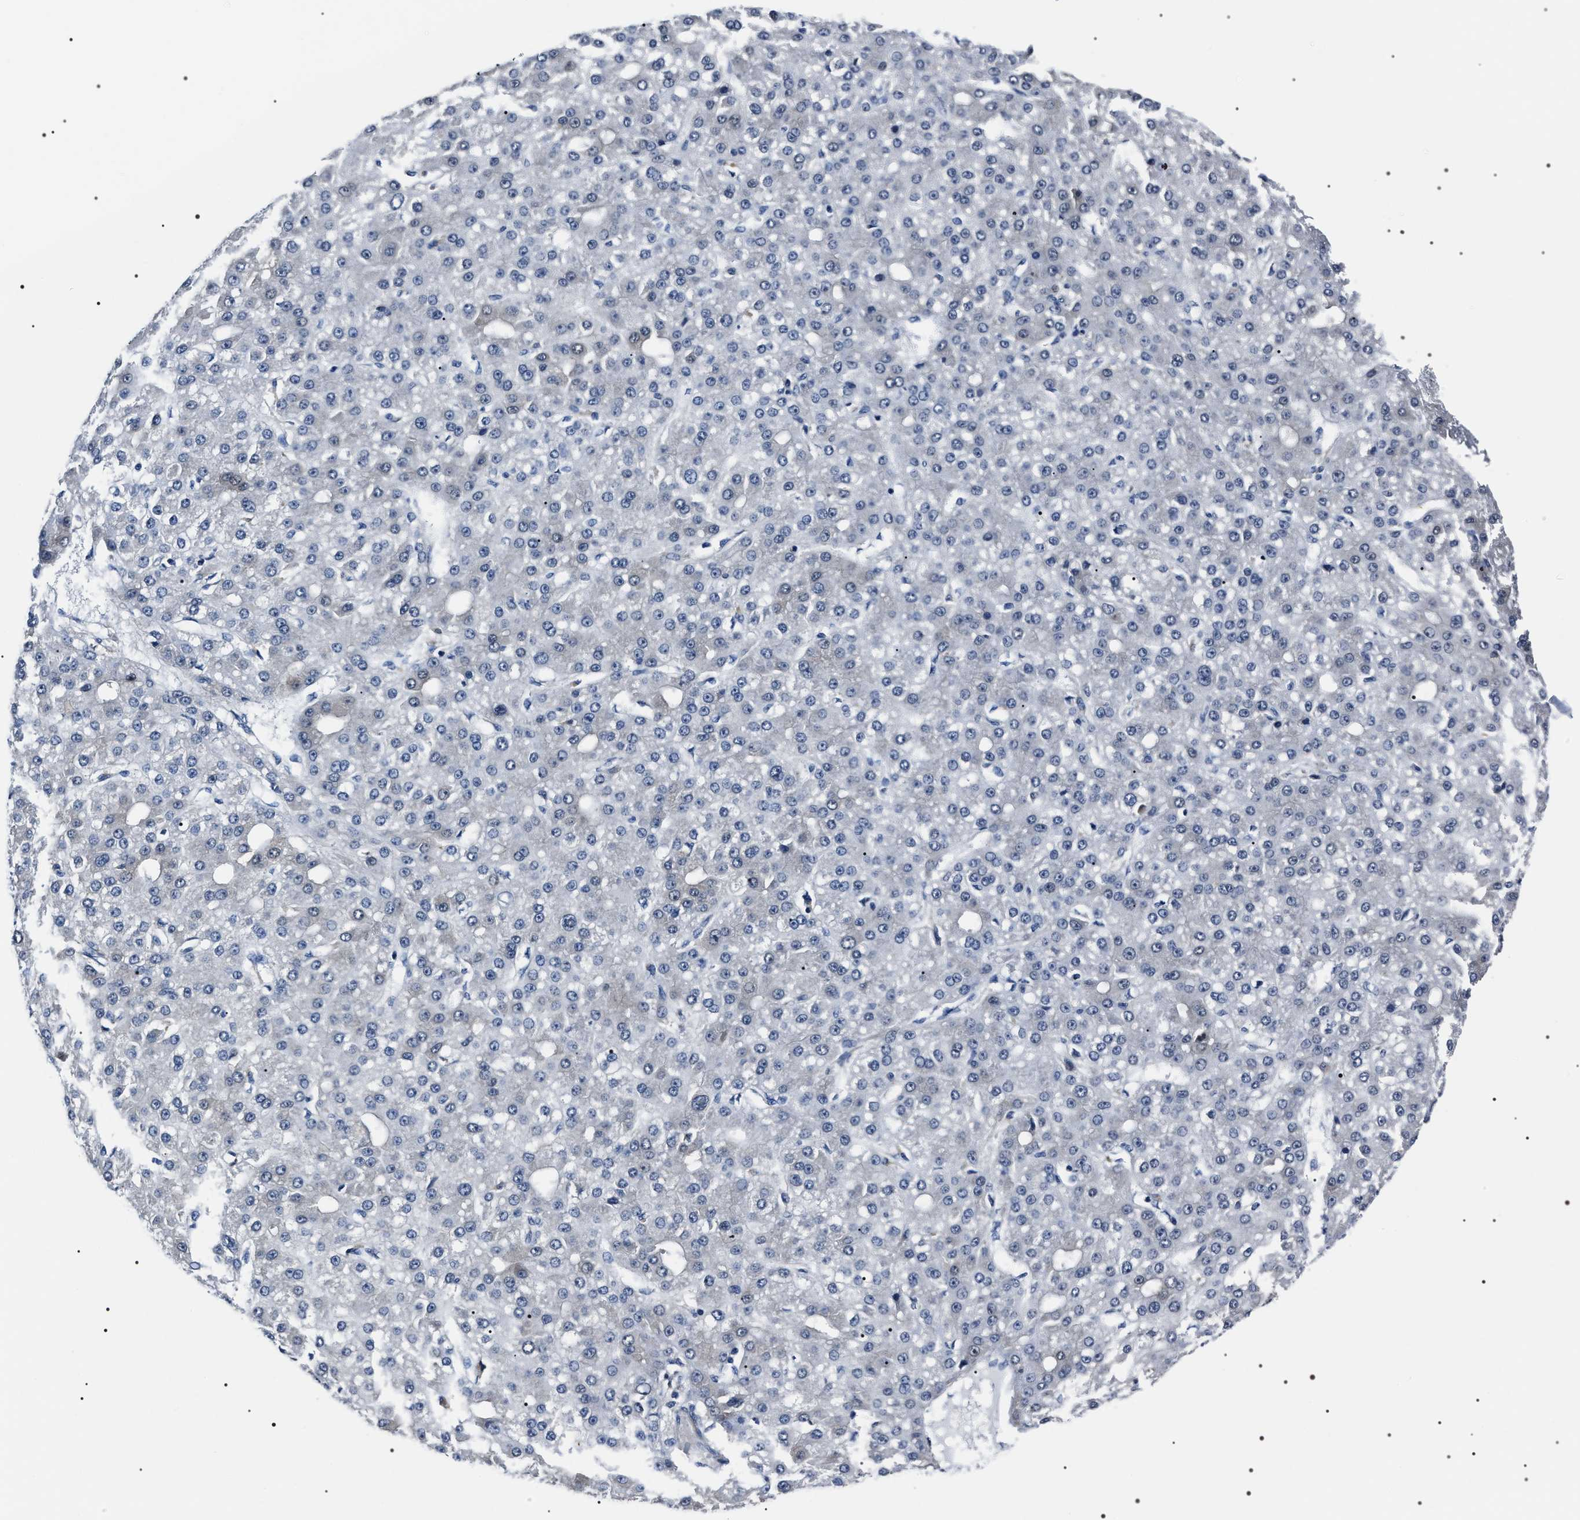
{"staining": {"intensity": "negative", "quantity": "none", "location": "none"}, "tissue": "liver cancer", "cell_type": "Tumor cells", "image_type": "cancer", "snomed": [{"axis": "morphology", "description": "Carcinoma, Hepatocellular, NOS"}, {"axis": "topography", "description": "Liver"}], "caption": "Liver hepatocellular carcinoma was stained to show a protein in brown. There is no significant positivity in tumor cells.", "gene": "BAG2", "patient": {"sex": "male", "age": 67}}